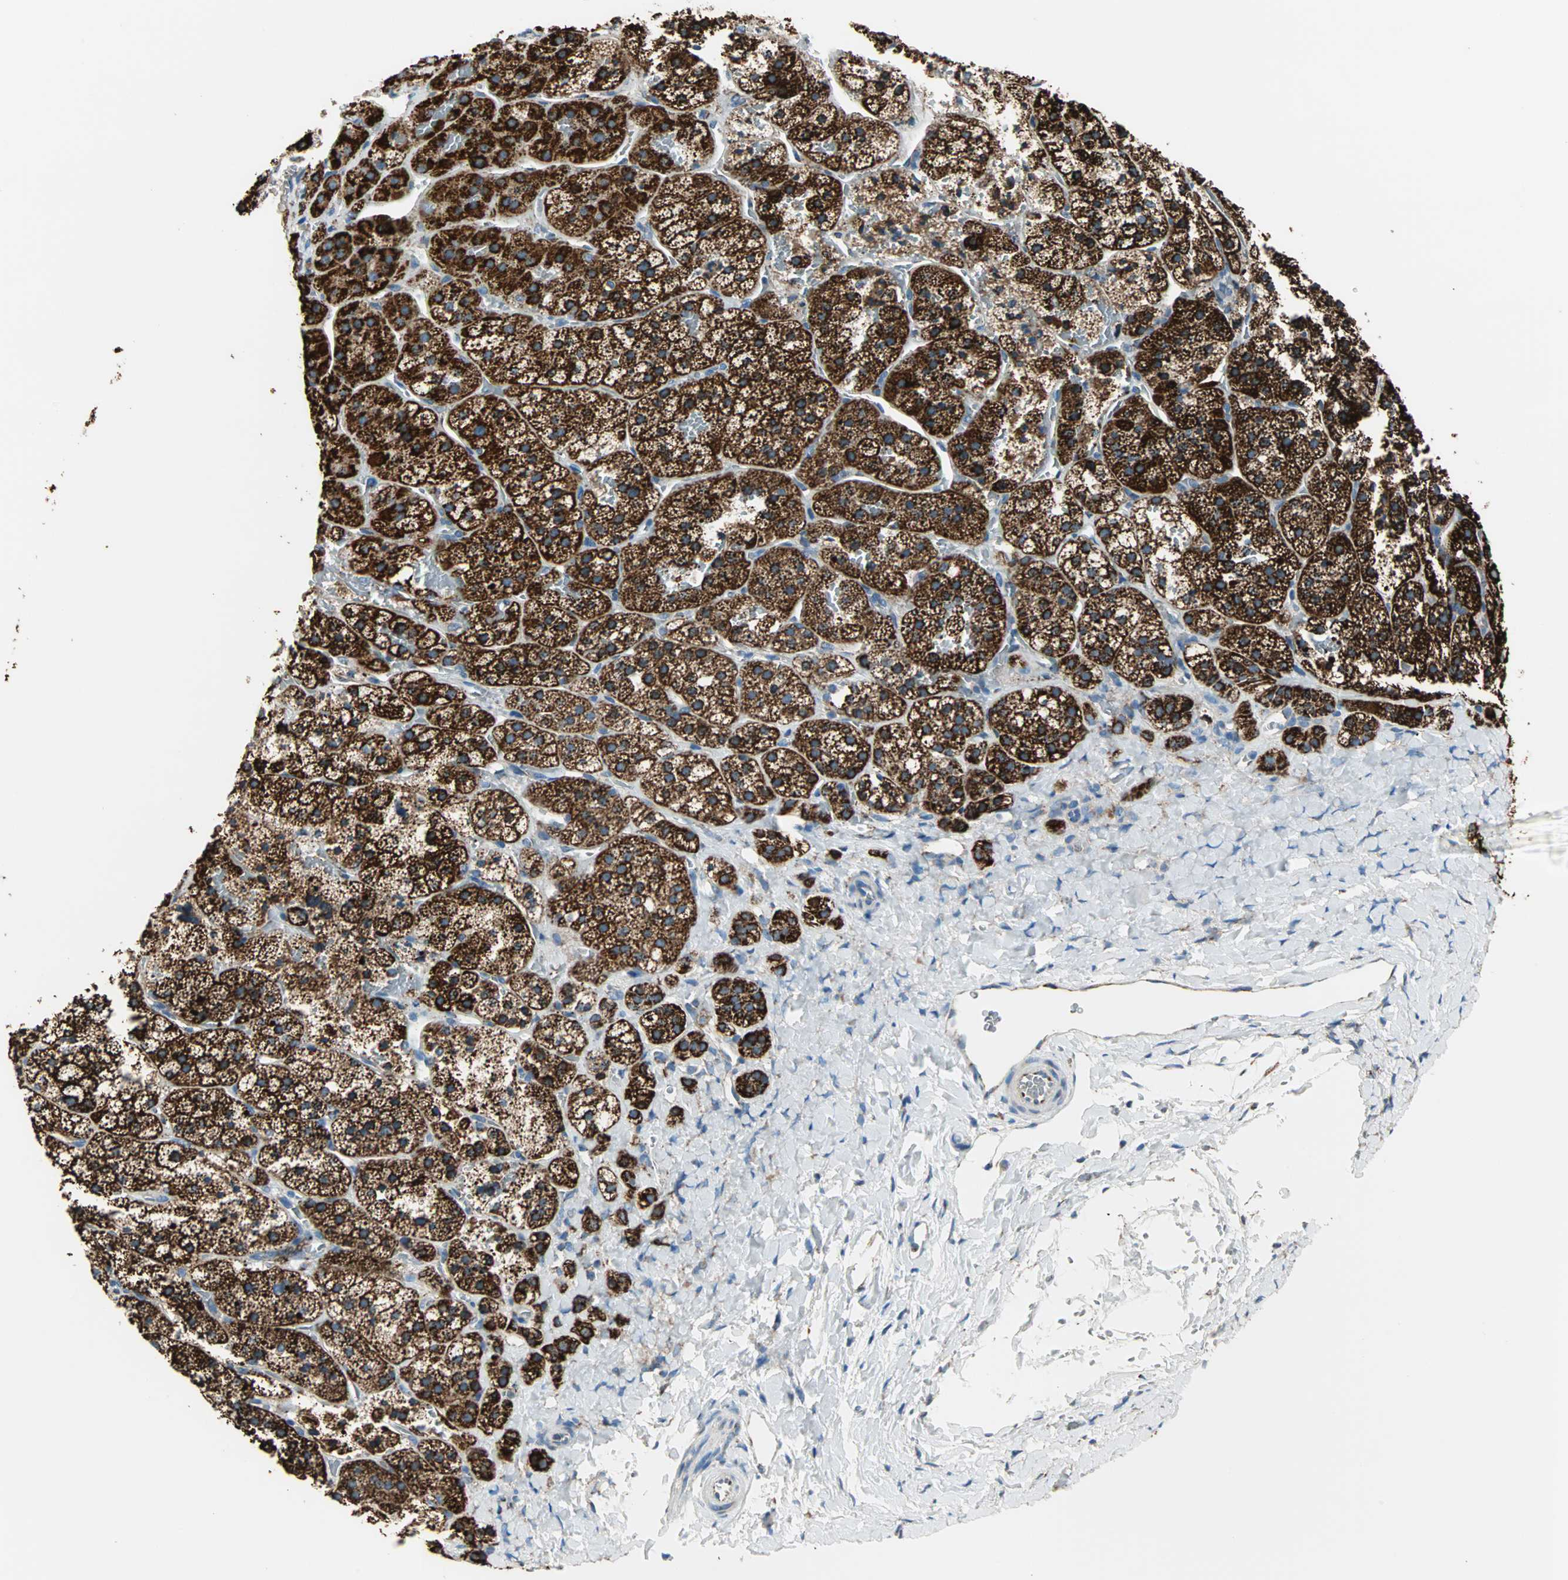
{"staining": {"intensity": "strong", "quantity": ">75%", "location": "cytoplasmic/membranous"}, "tissue": "adrenal gland", "cell_type": "Glandular cells", "image_type": "normal", "snomed": [{"axis": "morphology", "description": "Normal tissue, NOS"}, {"axis": "topography", "description": "Adrenal gland"}], "caption": "The histopathology image demonstrates a brown stain indicating the presence of a protein in the cytoplasmic/membranous of glandular cells in adrenal gland. (Stains: DAB in brown, nuclei in blue, Microscopy: brightfield microscopy at high magnification).", "gene": "TST", "patient": {"sex": "female", "age": 44}}